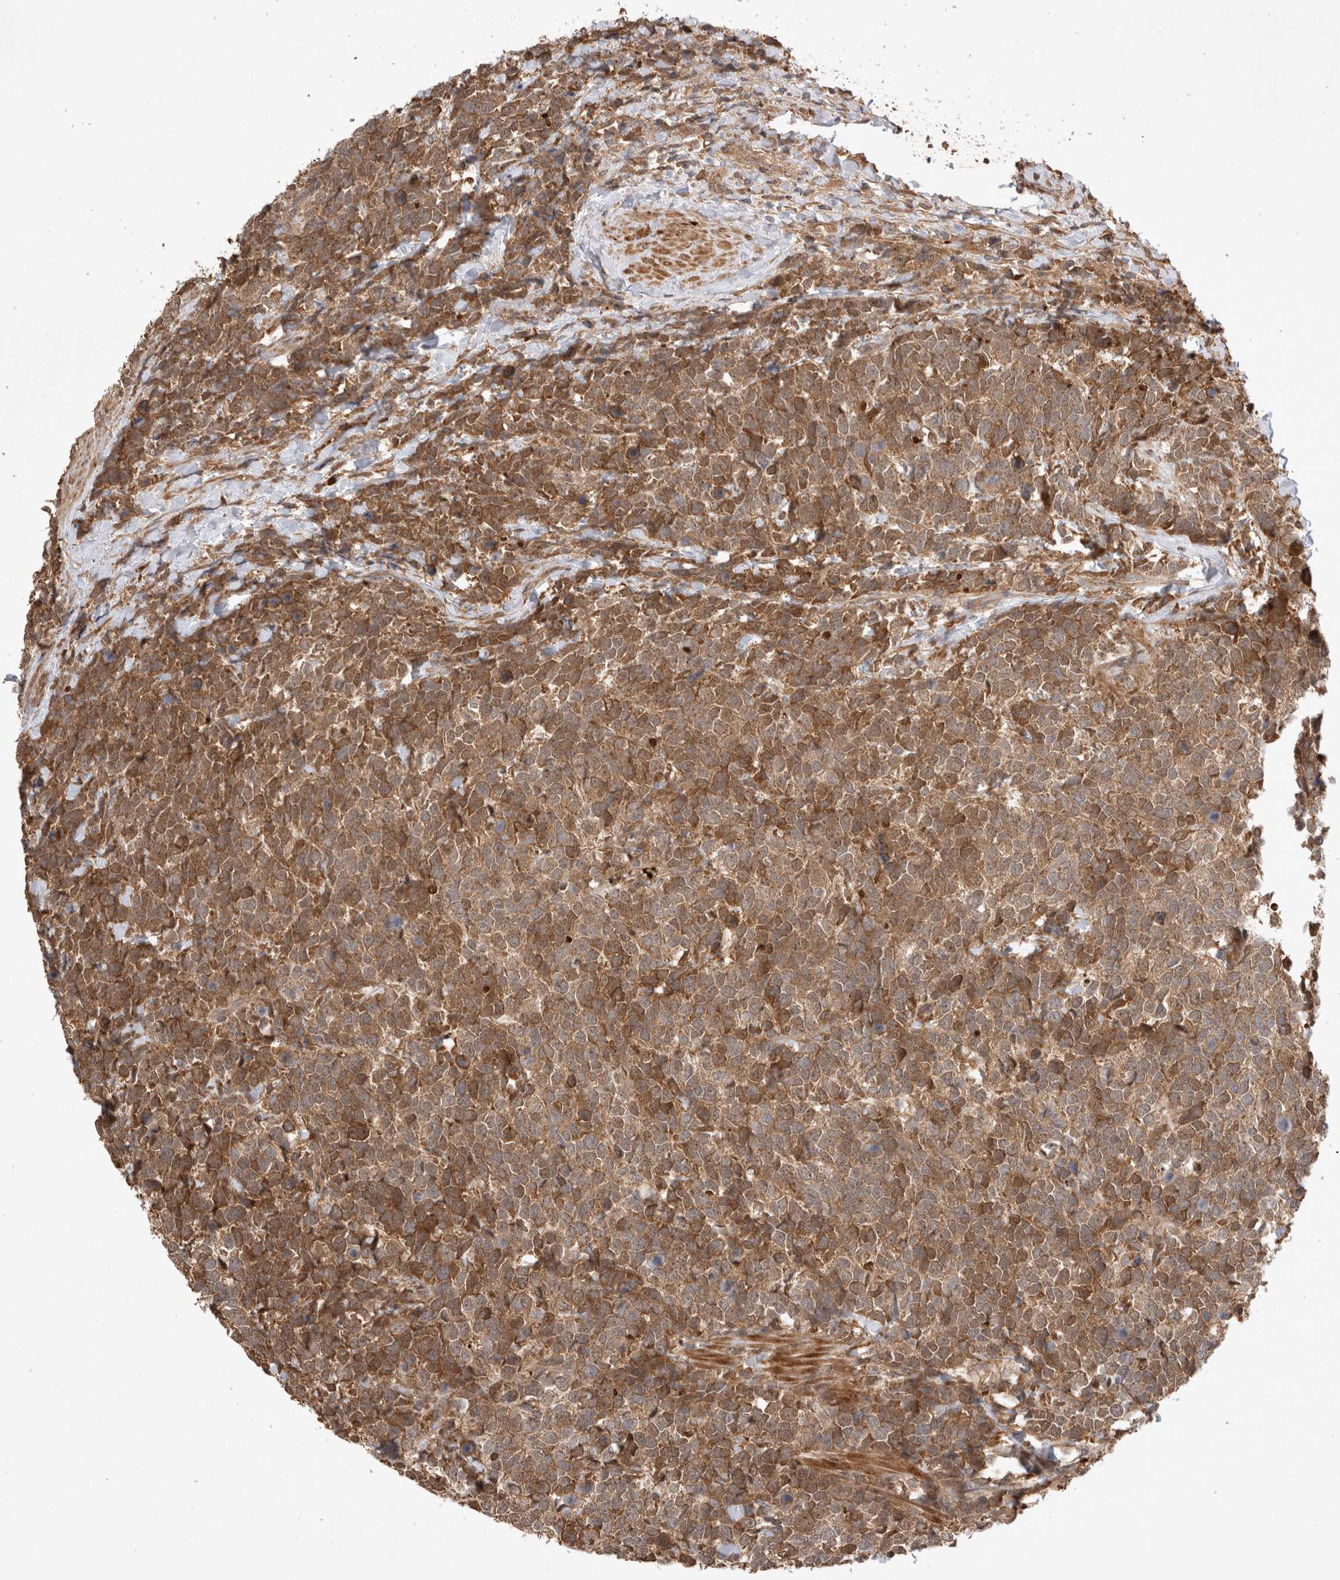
{"staining": {"intensity": "moderate", "quantity": ">75%", "location": "cytoplasmic/membranous"}, "tissue": "urothelial cancer", "cell_type": "Tumor cells", "image_type": "cancer", "snomed": [{"axis": "morphology", "description": "Urothelial carcinoma, High grade"}, {"axis": "topography", "description": "Urinary bladder"}], "caption": "The micrograph displays a brown stain indicating the presence of a protein in the cytoplasmic/membranous of tumor cells in high-grade urothelial carcinoma.", "gene": "FAM221A", "patient": {"sex": "female", "age": 82}}